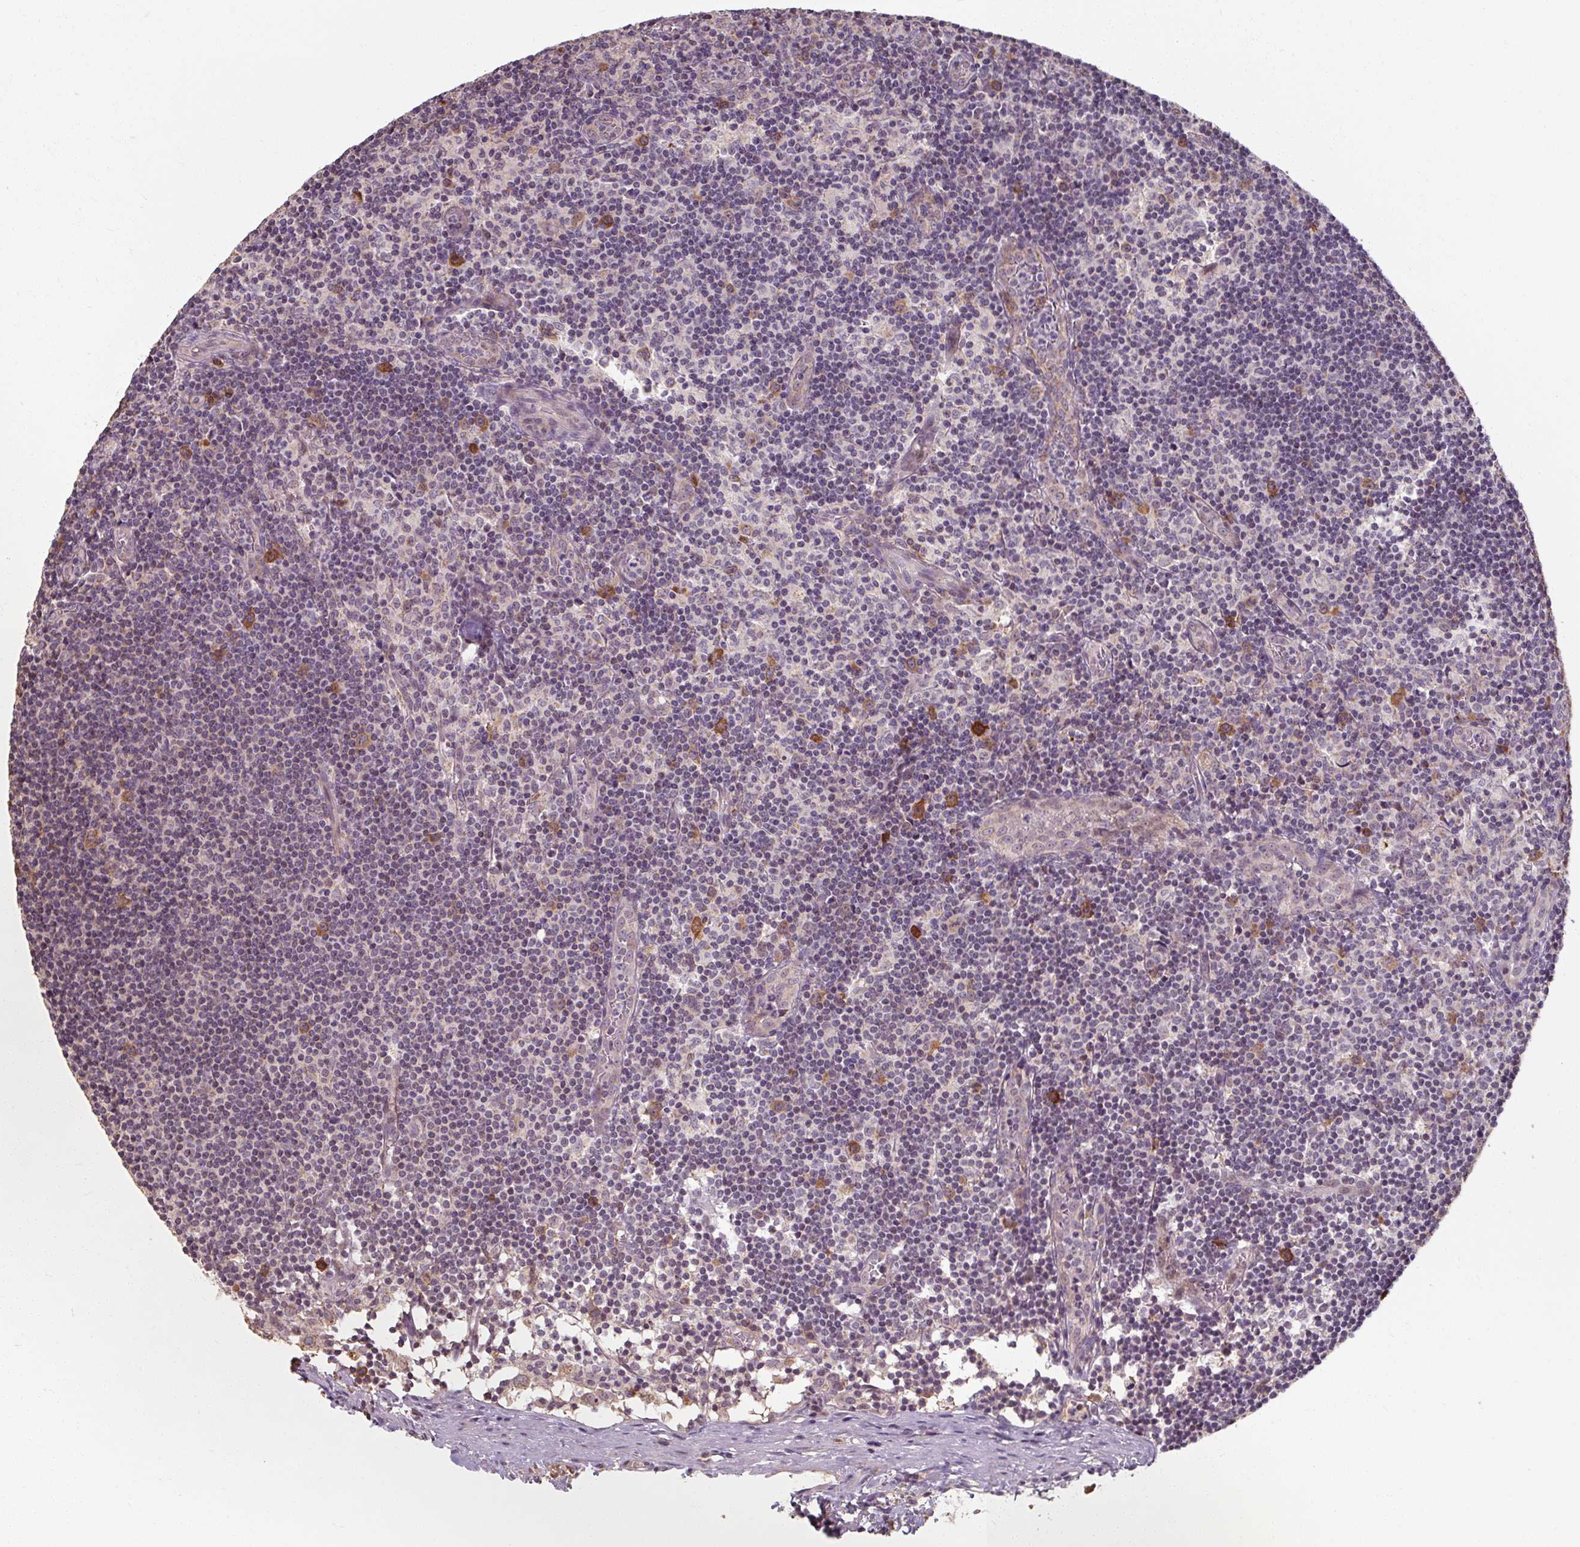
{"staining": {"intensity": "moderate", "quantity": ">75%", "location": "cytoplasmic/membranous"}, "tissue": "lymph node", "cell_type": "Germinal center cells", "image_type": "normal", "snomed": [{"axis": "morphology", "description": "Normal tissue, NOS"}, {"axis": "topography", "description": "Lymph node"}], "caption": "Brown immunohistochemical staining in benign lymph node displays moderate cytoplasmic/membranous expression in approximately >75% of germinal center cells. The protein of interest is stained brown, and the nuclei are stained in blue (DAB IHC with brightfield microscopy, high magnification).", "gene": "TSEN54", "patient": {"sex": "female", "age": 45}}